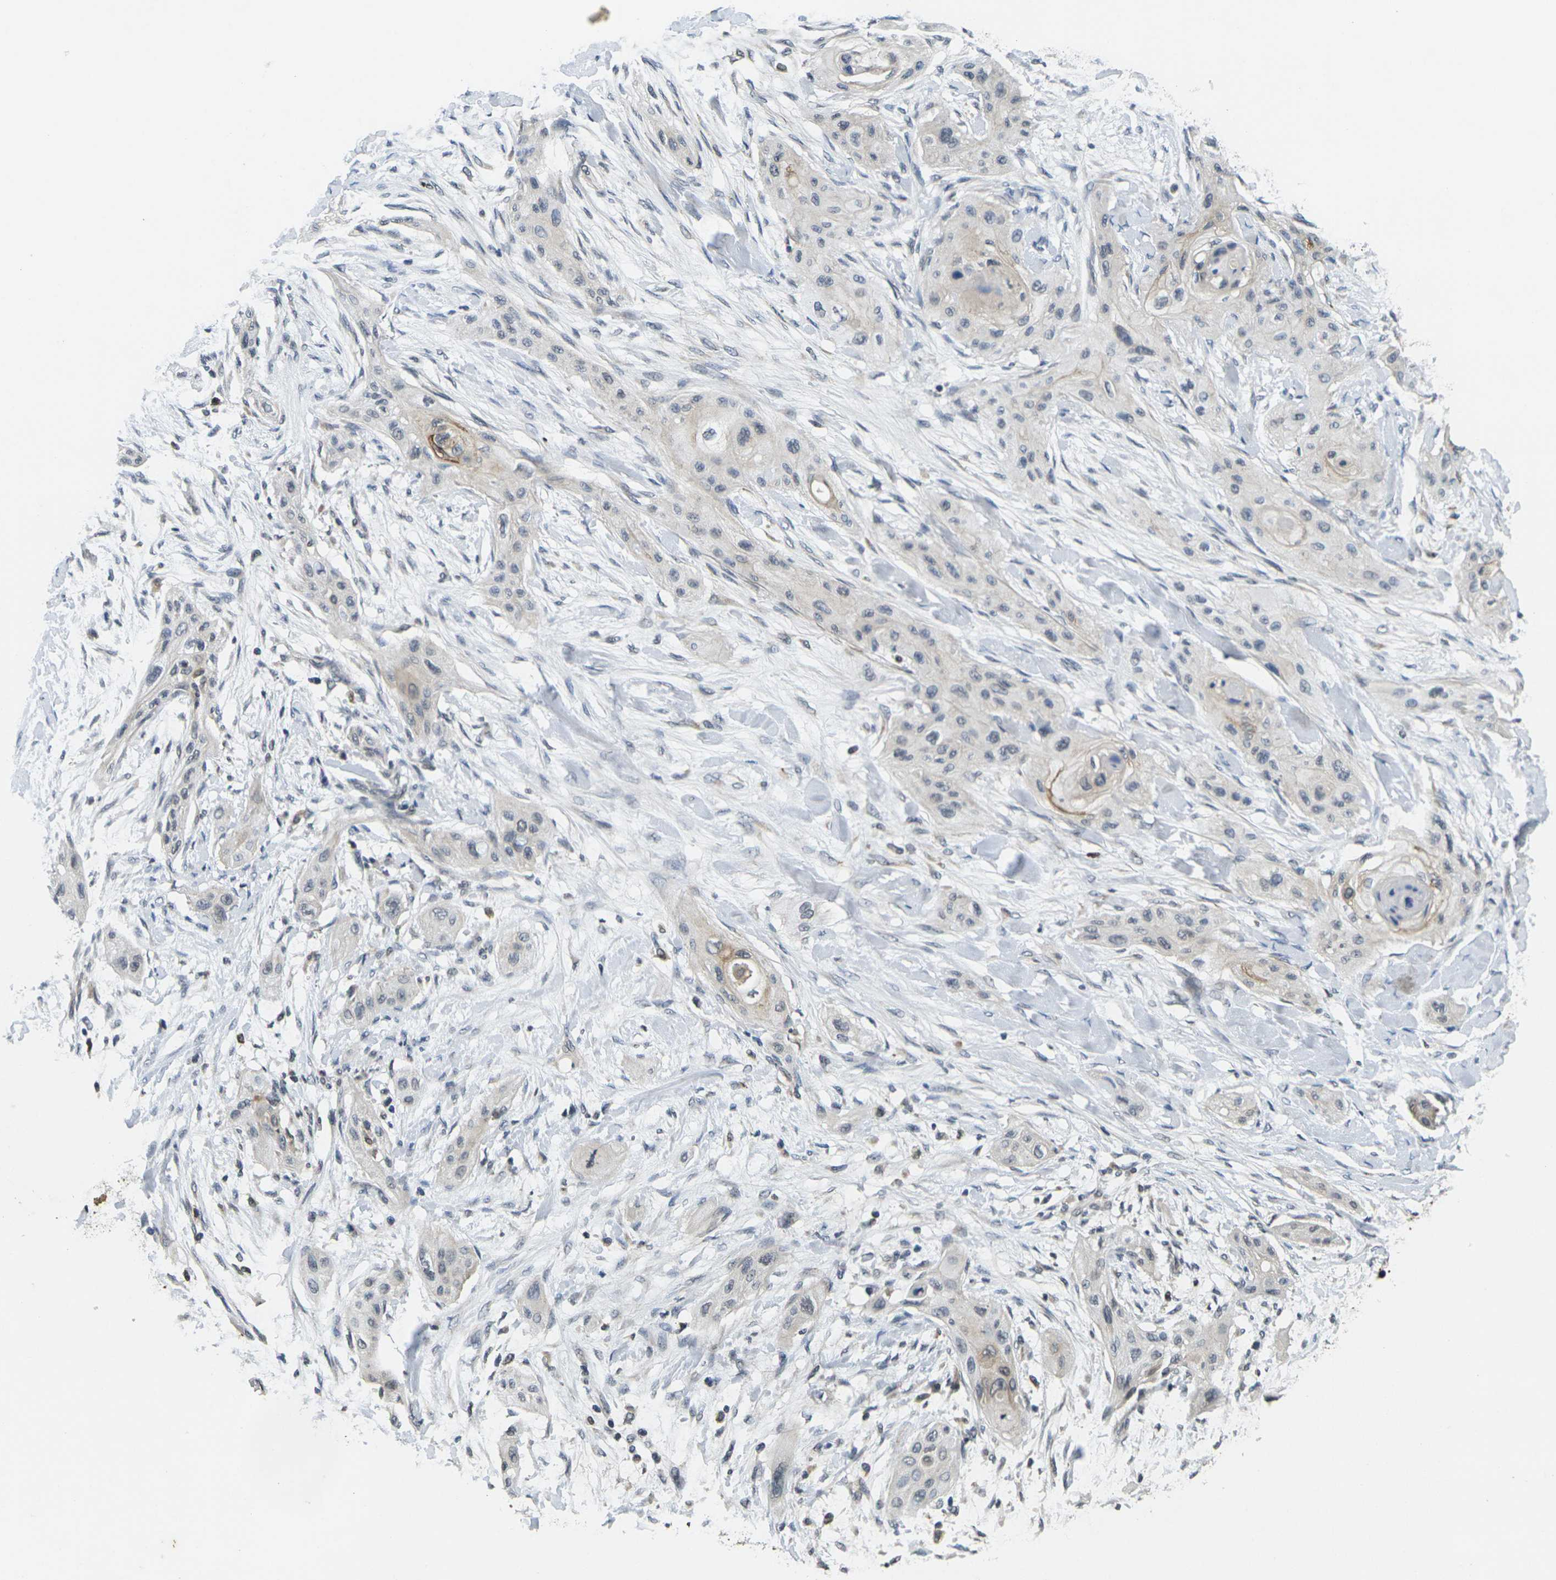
{"staining": {"intensity": "negative", "quantity": "none", "location": "none"}, "tissue": "lung cancer", "cell_type": "Tumor cells", "image_type": "cancer", "snomed": [{"axis": "morphology", "description": "Squamous cell carcinoma, NOS"}, {"axis": "topography", "description": "Lung"}], "caption": "Immunohistochemistry (IHC) photomicrograph of neoplastic tissue: human lung cancer (squamous cell carcinoma) stained with DAB (3,3'-diaminobenzidine) demonstrates no significant protein expression in tumor cells.", "gene": "C1QC", "patient": {"sex": "female", "age": 47}}